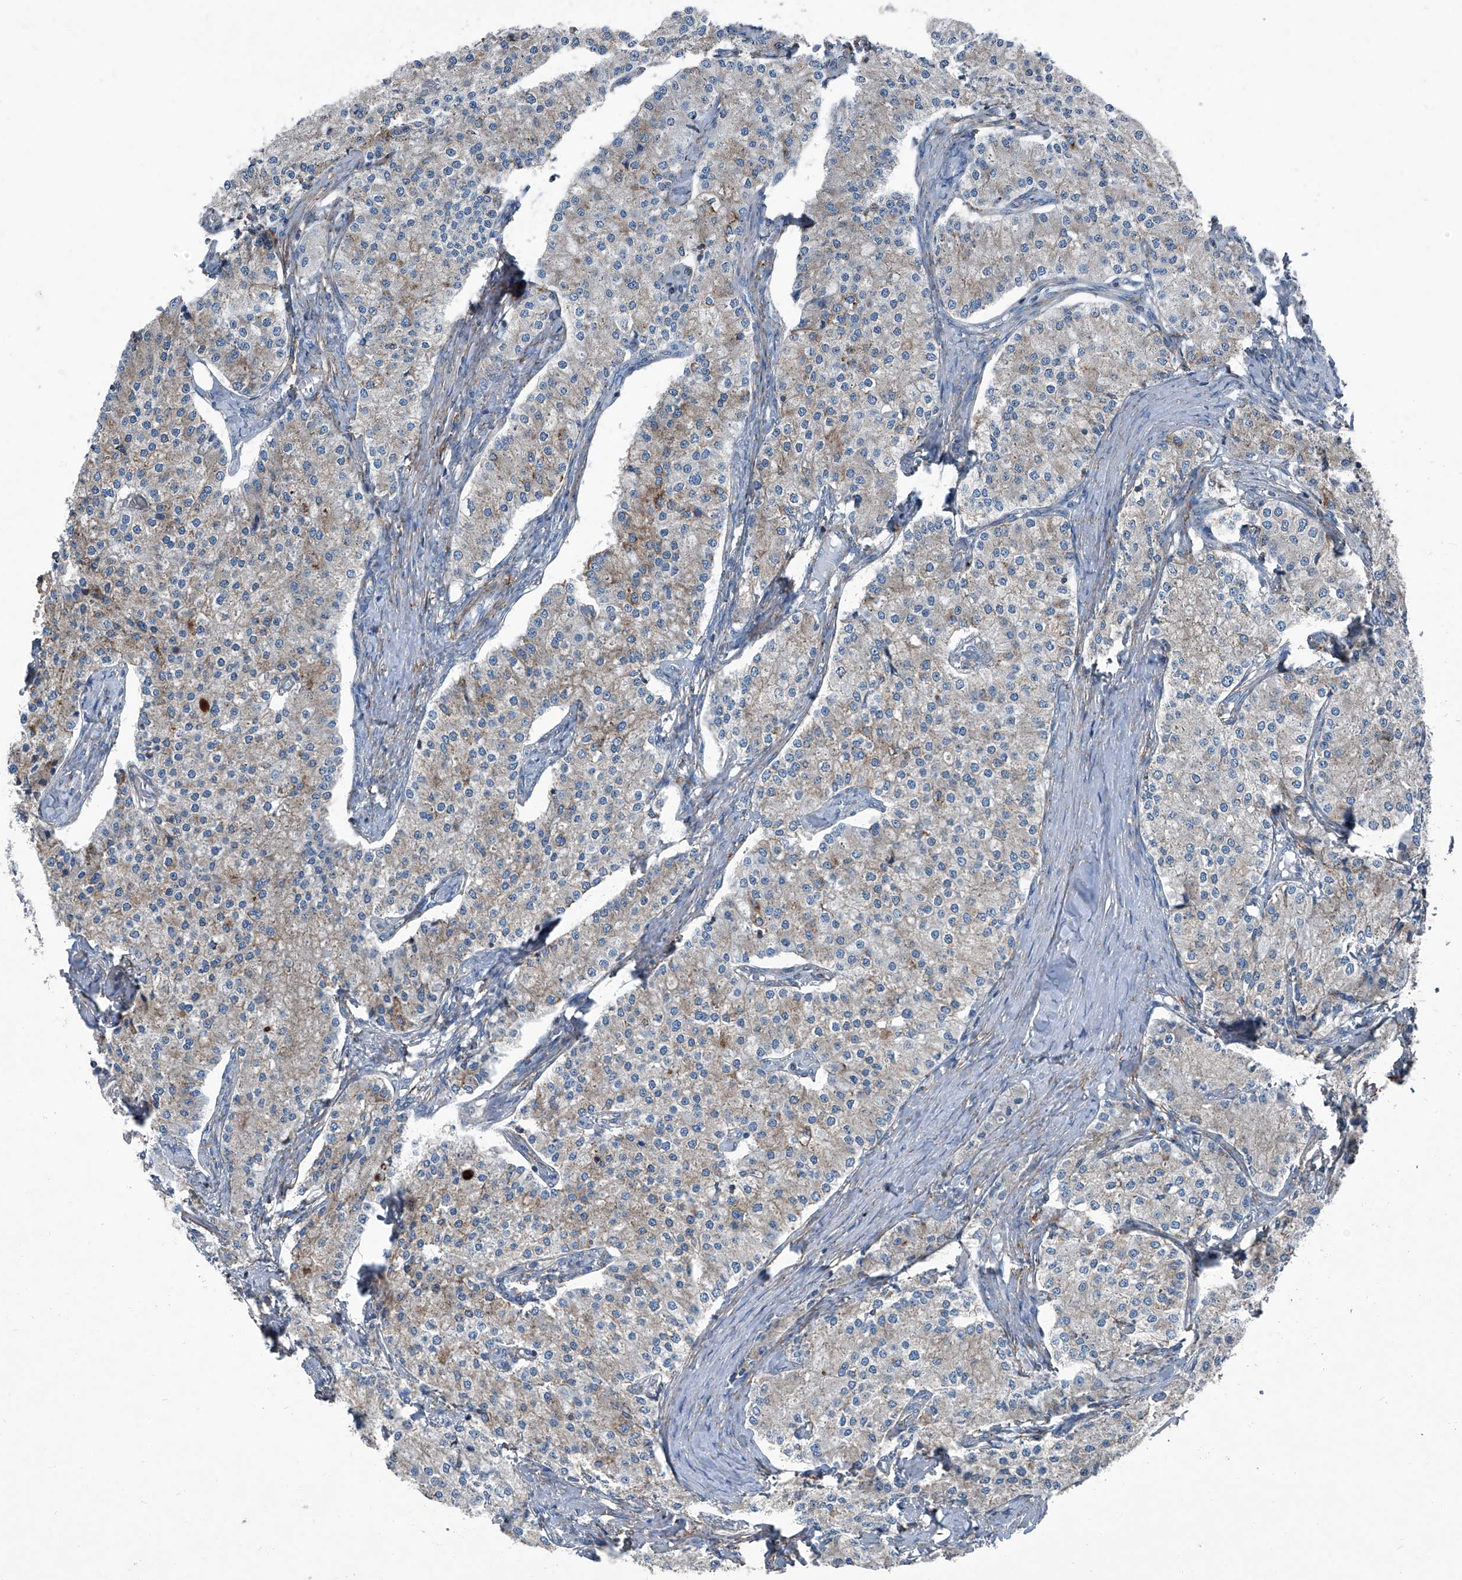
{"staining": {"intensity": "weak", "quantity": "<25%", "location": "cytoplasmic/membranous"}, "tissue": "carcinoid", "cell_type": "Tumor cells", "image_type": "cancer", "snomed": [{"axis": "morphology", "description": "Carcinoid, malignant, NOS"}, {"axis": "topography", "description": "Colon"}], "caption": "Immunohistochemical staining of human carcinoid shows no significant positivity in tumor cells. (DAB immunohistochemistry (IHC) visualized using brightfield microscopy, high magnification).", "gene": "SEPTIN7", "patient": {"sex": "female", "age": 52}}